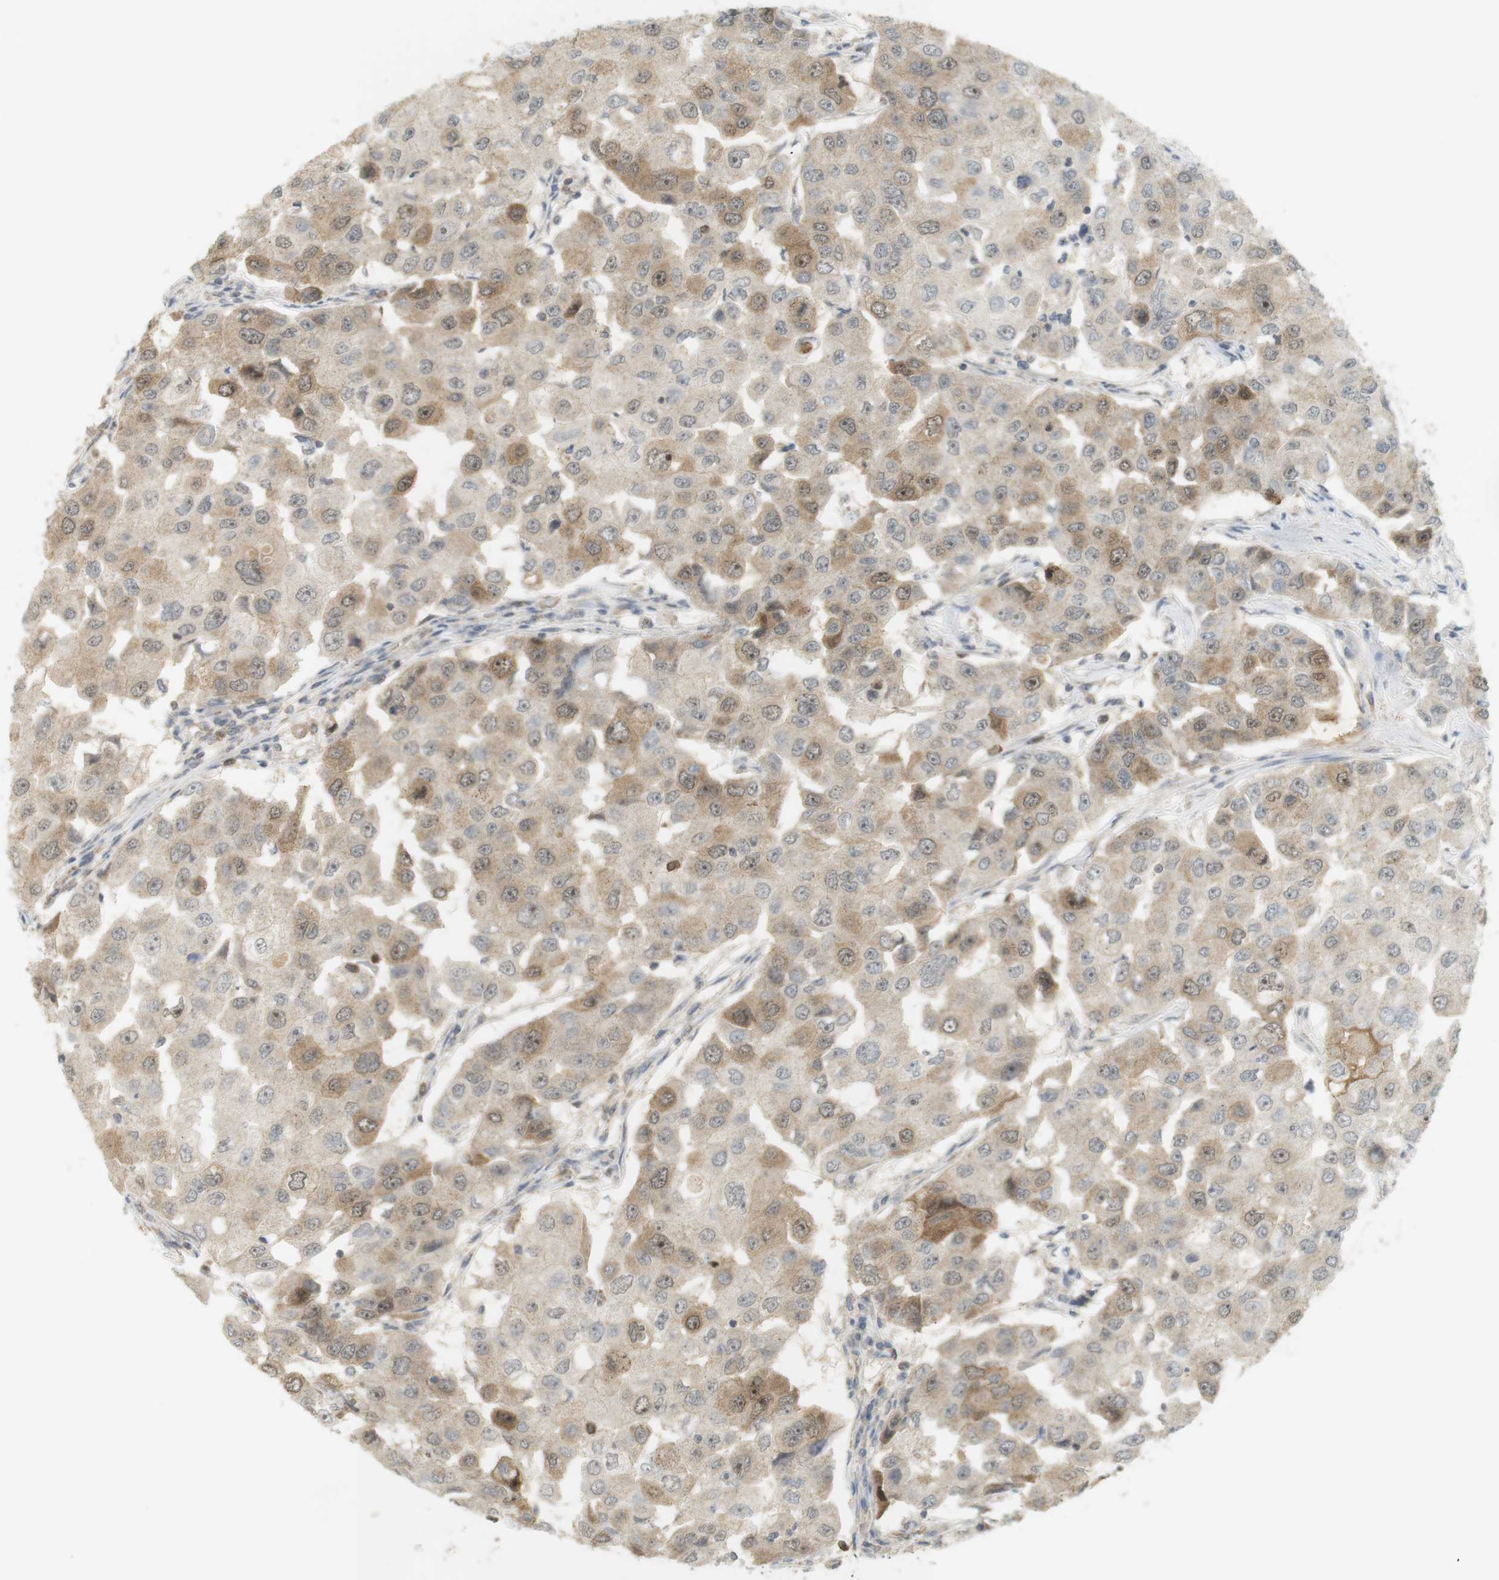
{"staining": {"intensity": "moderate", "quantity": "<25%", "location": "cytoplasmic/membranous,nuclear"}, "tissue": "breast cancer", "cell_type": "Tumor cells", "image_type": "cancer", "snomed": [{"axis": "morphology", "description": "Duct carcinoma"}, {"axis": "topography", "description": "Breast"}], "caption": "Immunohistochemistry (IHC) micrograph of neoplastic tissue: intraductal carcinoma (breast) stained using IHC demonstrates low levels of moderate protein expression localized specifically in the cytoplasmic/membranous and nuclear of tumor cells, appearing as a cytoplasmic/membranous and nuclear brown color.", "gene": "TTK", "patient": {"sex": "female", "age": 27}}